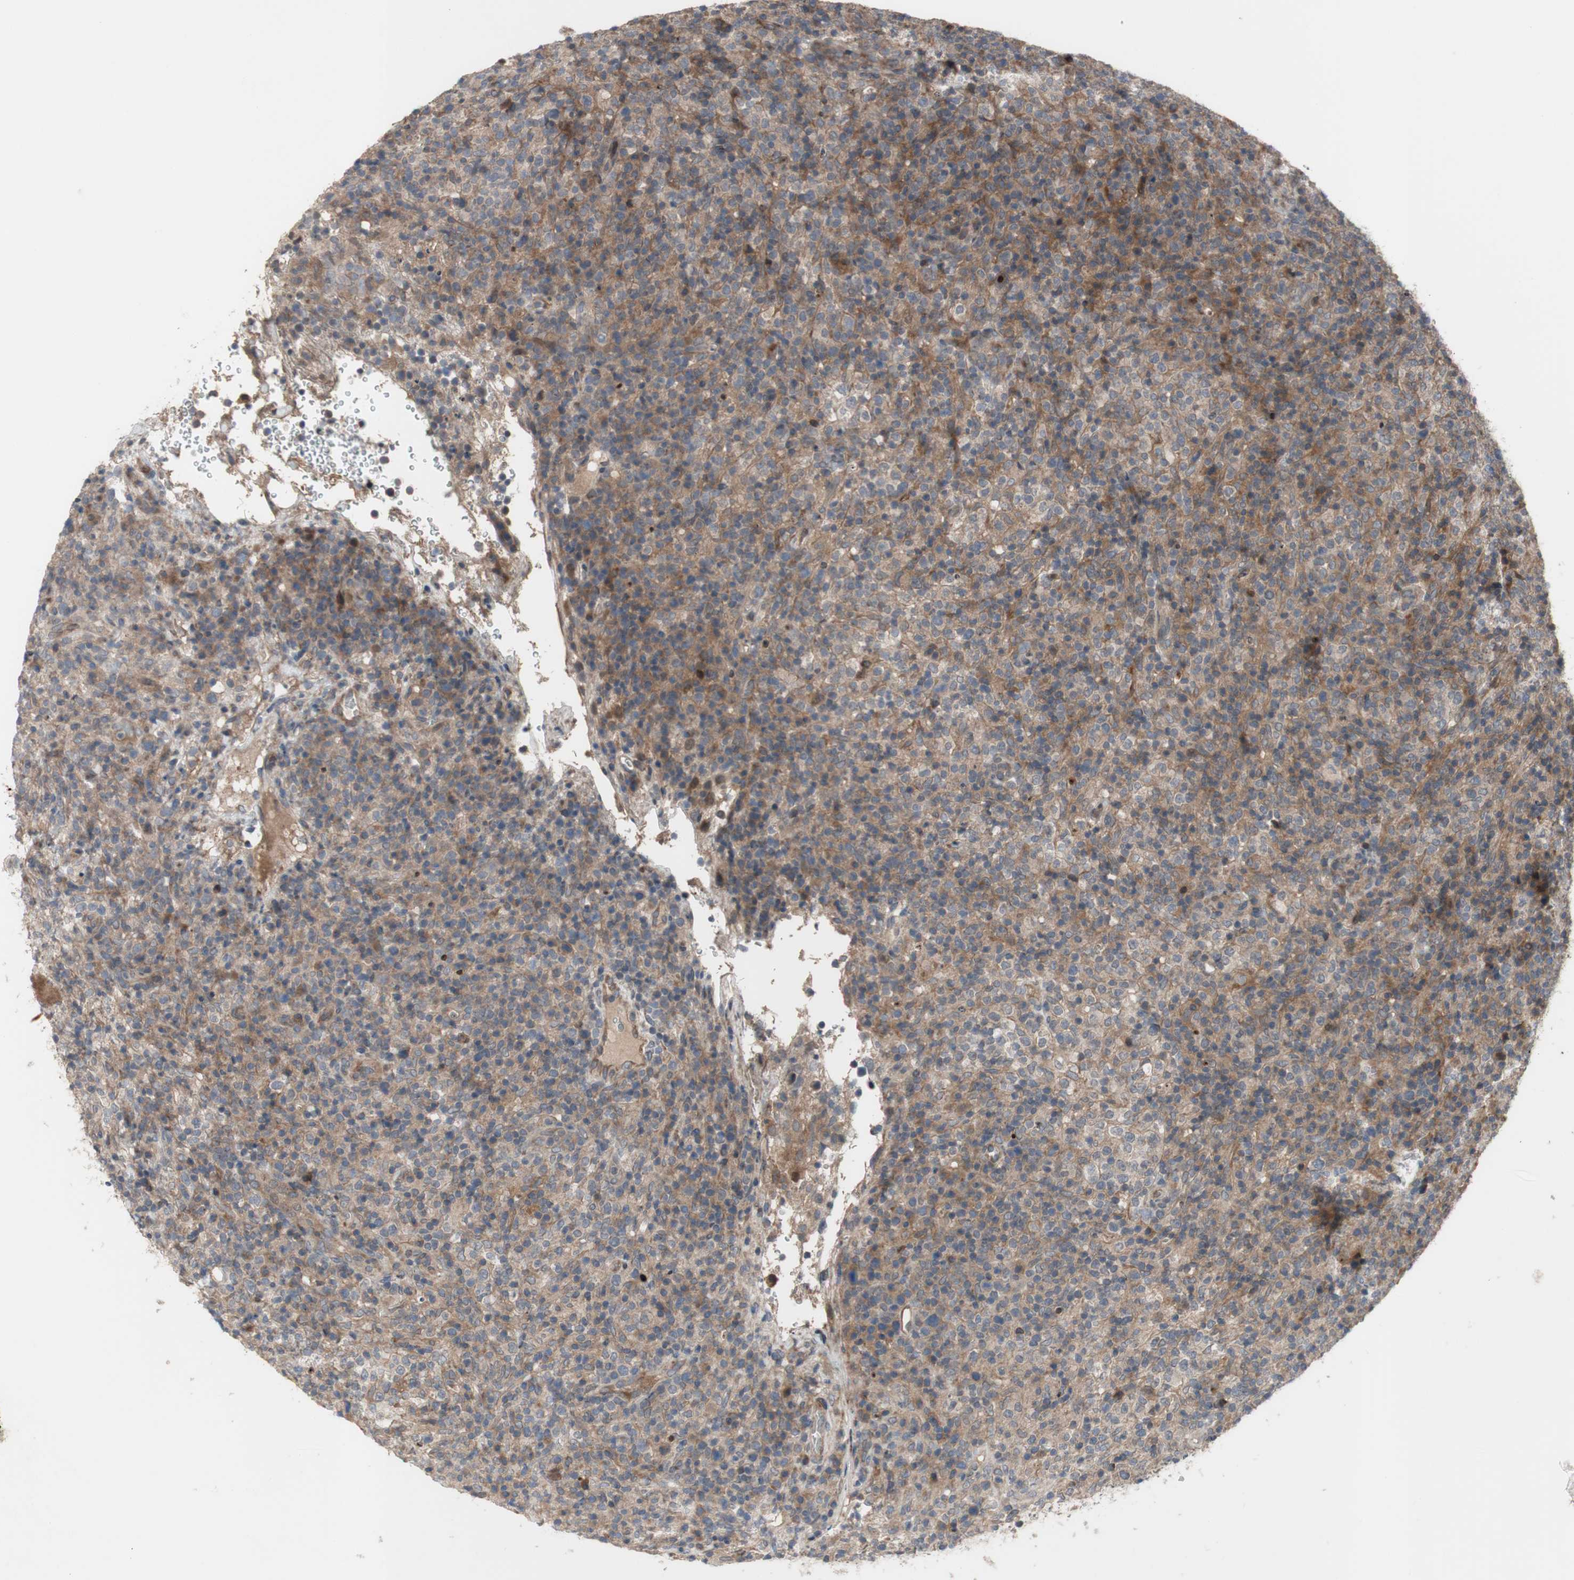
{"staining": {"intensity": "weak", "quantity": ">75%", "location": "cytoplasmic/membranous"}, "tissue": "lymphoma", "cell_type": "Tumor cells", "image_type": "cancer", "snomed": [{"axis": "morphology", "description": "Malignant lymphoma, non-Hodgkin's type, High grade"}, {"axis": "topography", "description": "Lymph node"}], "caption": "A brown stain shows weak cytoplasmic/membranous expression of a protein in human lymphoma tumor cells.", "gene": "OAZ1", "patient": {"sex": "female", "age": 76}}